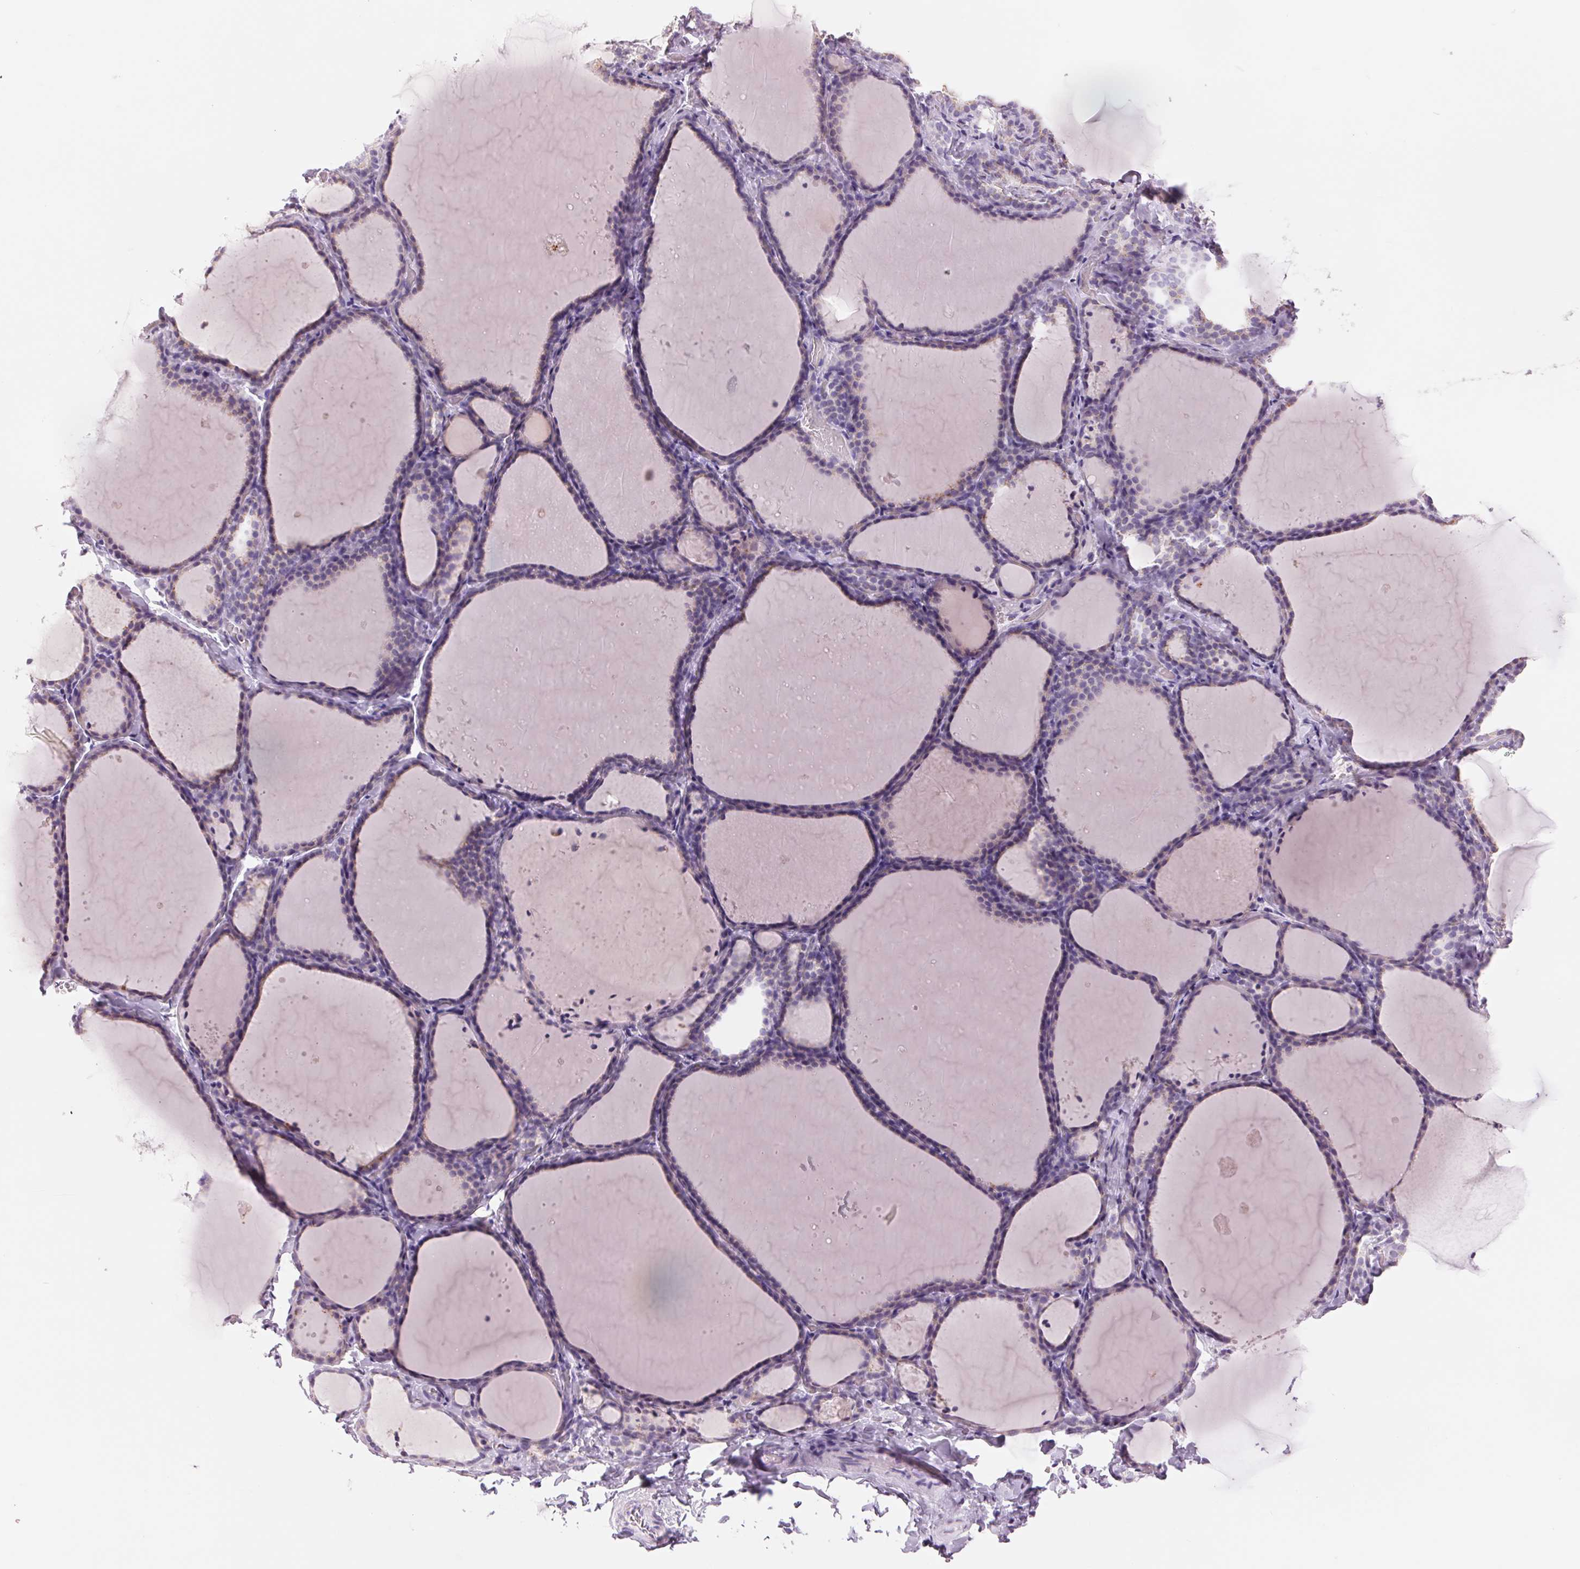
{"staining": {"intensity": "weak", "quantity": "25%-75%", "location": "cytoplasmic/membranous"}, "tissue": "thyroid gland", "cell_type": "Glandular cells", "image_type": "normal", "snomed": [{"axis": "morphology", "description": "Normal tissue, NOS"}, {"axis": "topography", "description": "Thyroid gland"}], "caption": "Glandular cells demonstrate weak cytoplasmic/membranous positivity in about 25%-75% of cells in benign thyroid gland.", "gene": "GALNT7", "patient": {"sex": "female", "age": 22}}